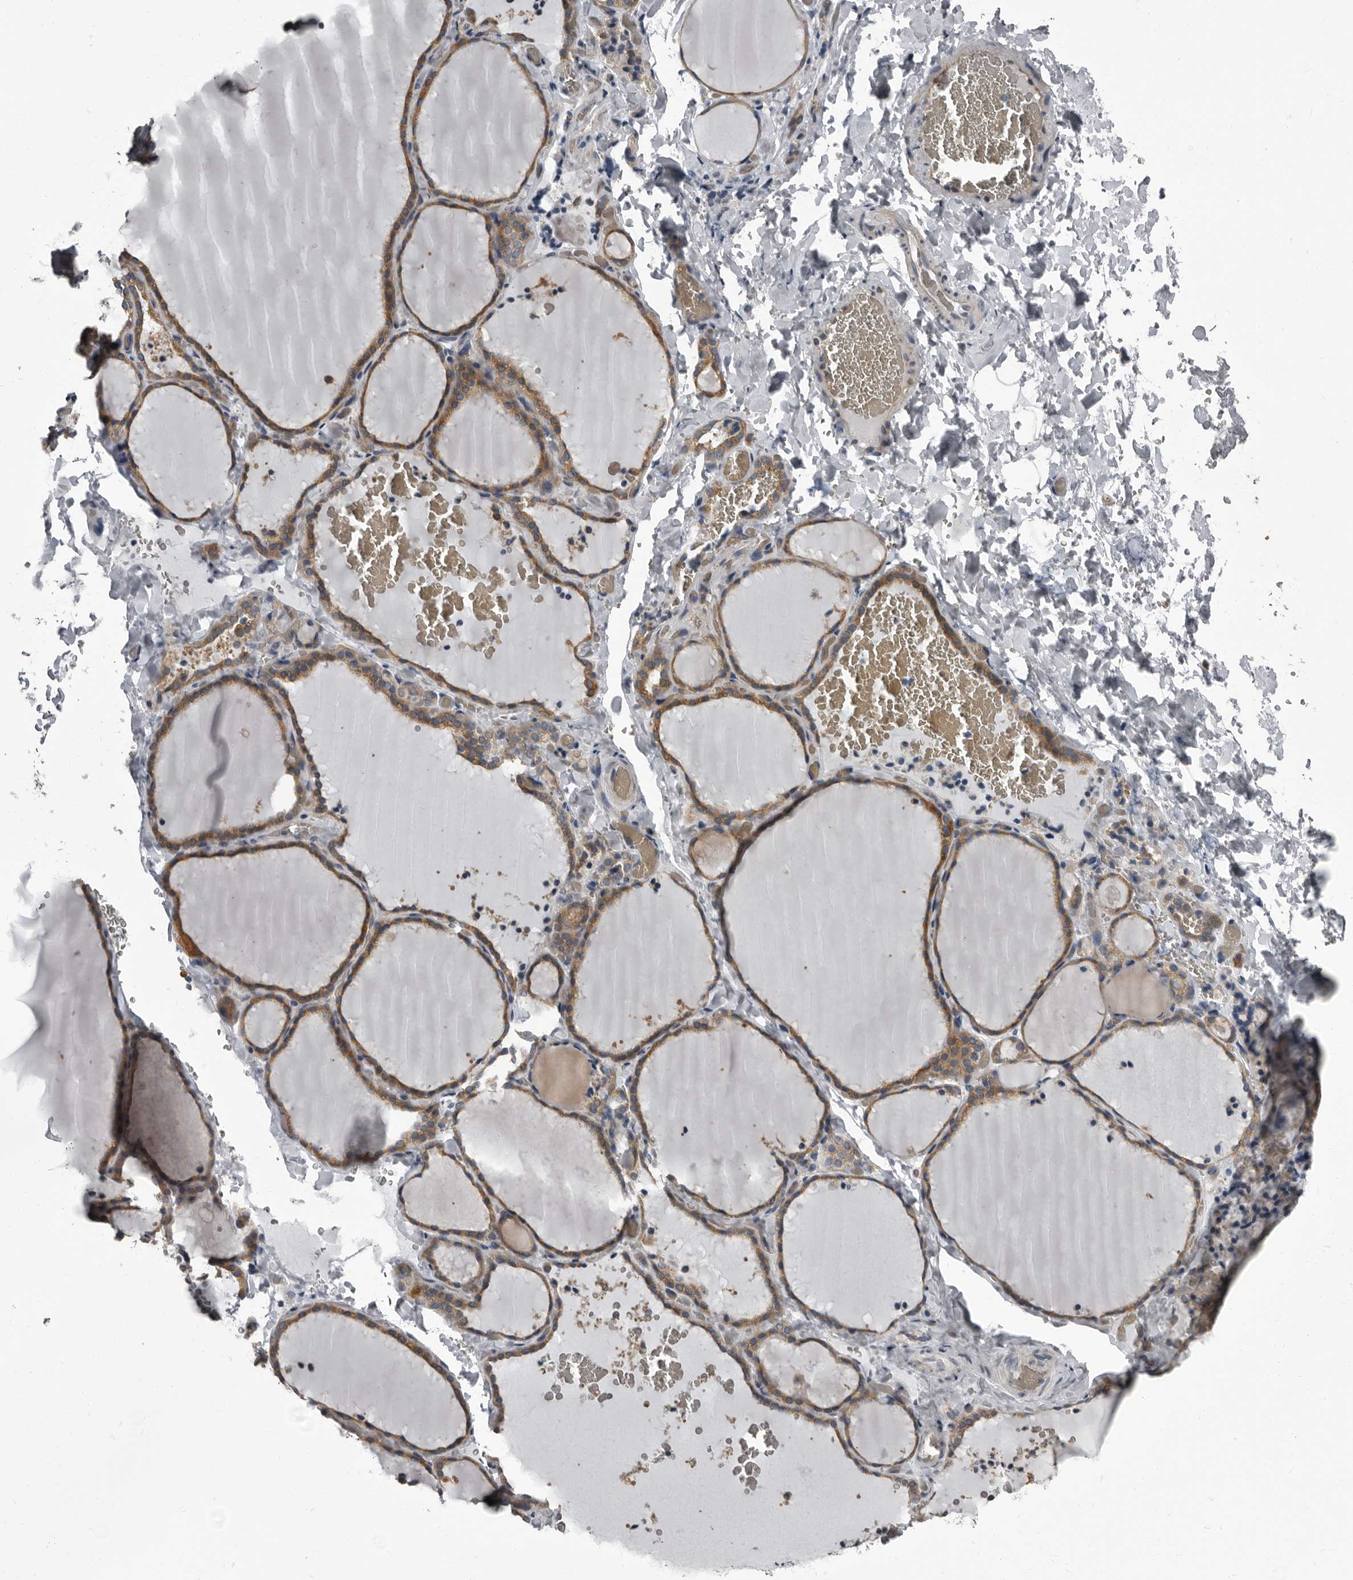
{"staining": {"intensity": "moderate", "quantity": ">75%", "location": "cytoplasmic/membranous"}, "tissue": "thyroid gland", "cell_type": "Glandular cells", "image_type": "normal", "snomed": [{"axis": "morphology", "description": "Normal tissue, NOS"}, {"axis": "topography", "description": "Thyroid gland"}], "caption": "This histopathology image exhibits immunohistochemistry staining of benign thyroid gland, with medium moderate cytoplasmic/membranous positivity in about >75% of glandular cells.", "gene": "TPD52L1", "patient": {"sex": "female", "age": 22}}